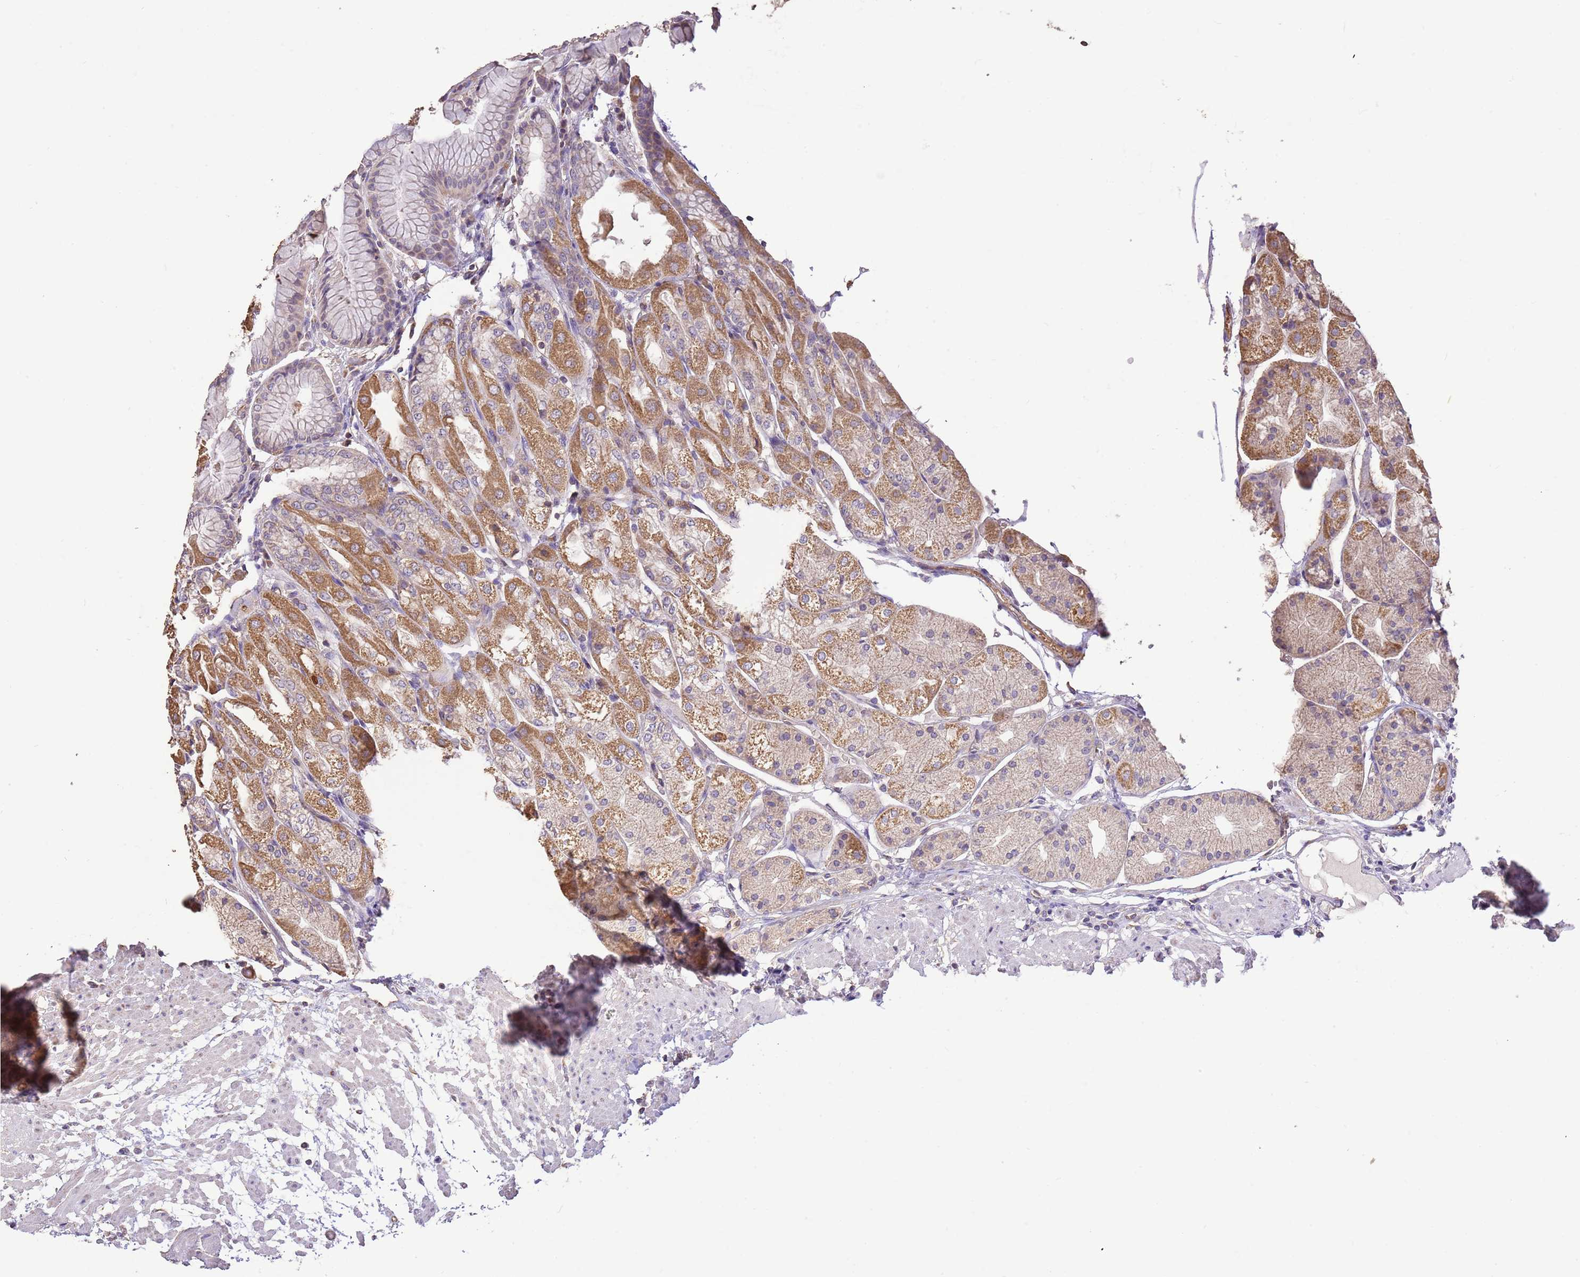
{"staining": {"intensity": "moderate", "quantity": ">75%", "location": "cytoplasmic/membranous"}, "tissue": "stomach", "cell_type": "Glandular cells", "image_type": "normal", "snomed": [{"axis": "morphology", "description": "Normal tissue, NOS"}, {"axis": "topography", "description": "Stomach, upper"}], "caption": "A histopathology image of stomach stained for a protein displays moderate cytoplasmic/membranous brown staining in glandular cells.", "gene": "DOCK9", "patient": {"sex": "male", "age": 72}}